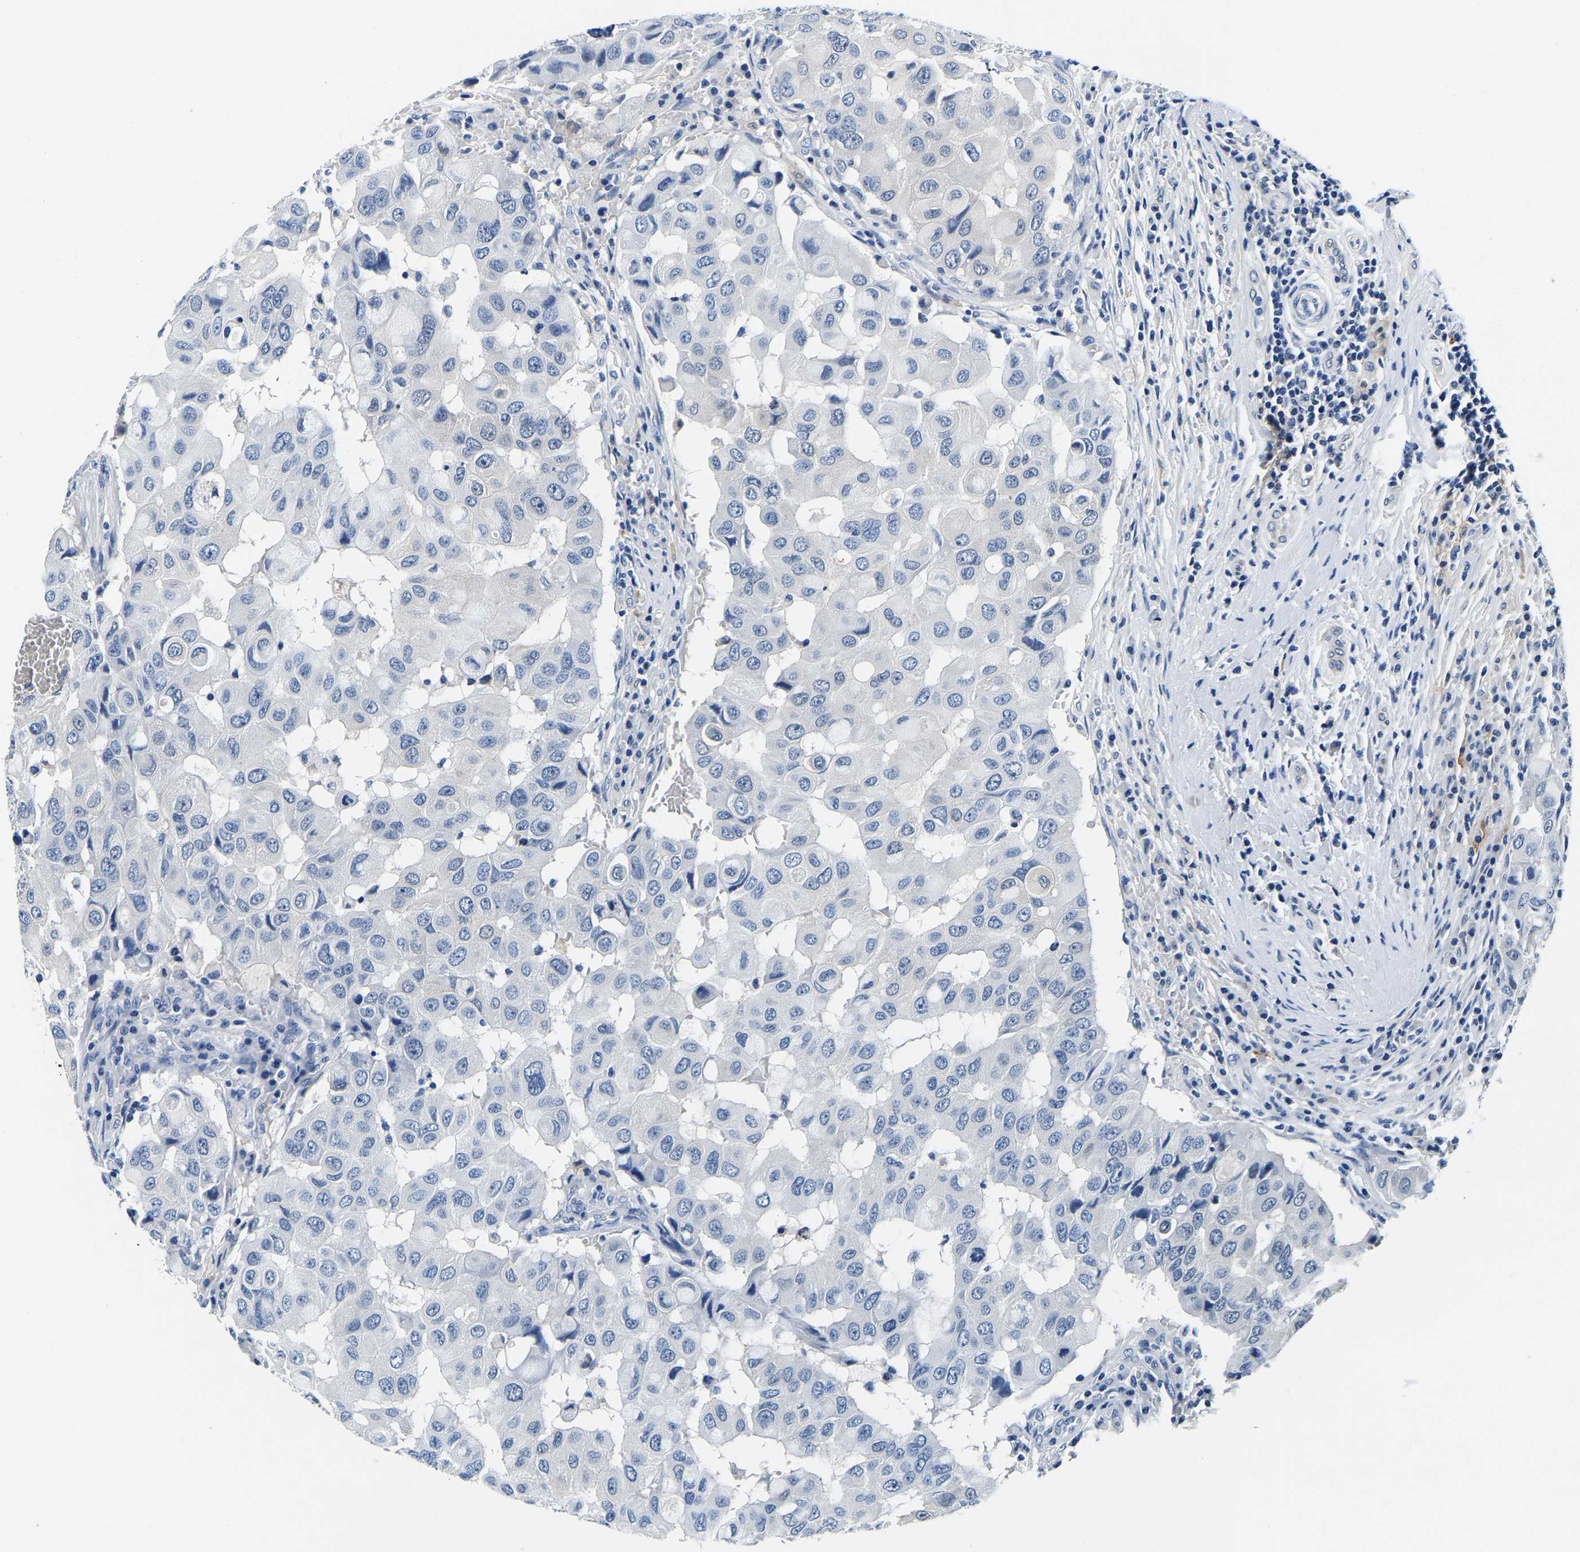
{"staining": {"intensity": "negative", "quantity": "none", "location": "none"}, "tissue": "breast cancer", "cell_type": "Tumor cells", "image_type": "cancer", "snomed": [{"axis": "morphology", "description": "Duct carcinoma"}, {"axis": "topography", "description": "Breast"}], "caption": "Image shows no protein positivity in tumor cells of breast cancer tissue.", "gene": "ACO1", "patient": {"sex": "female", "age": 27}}